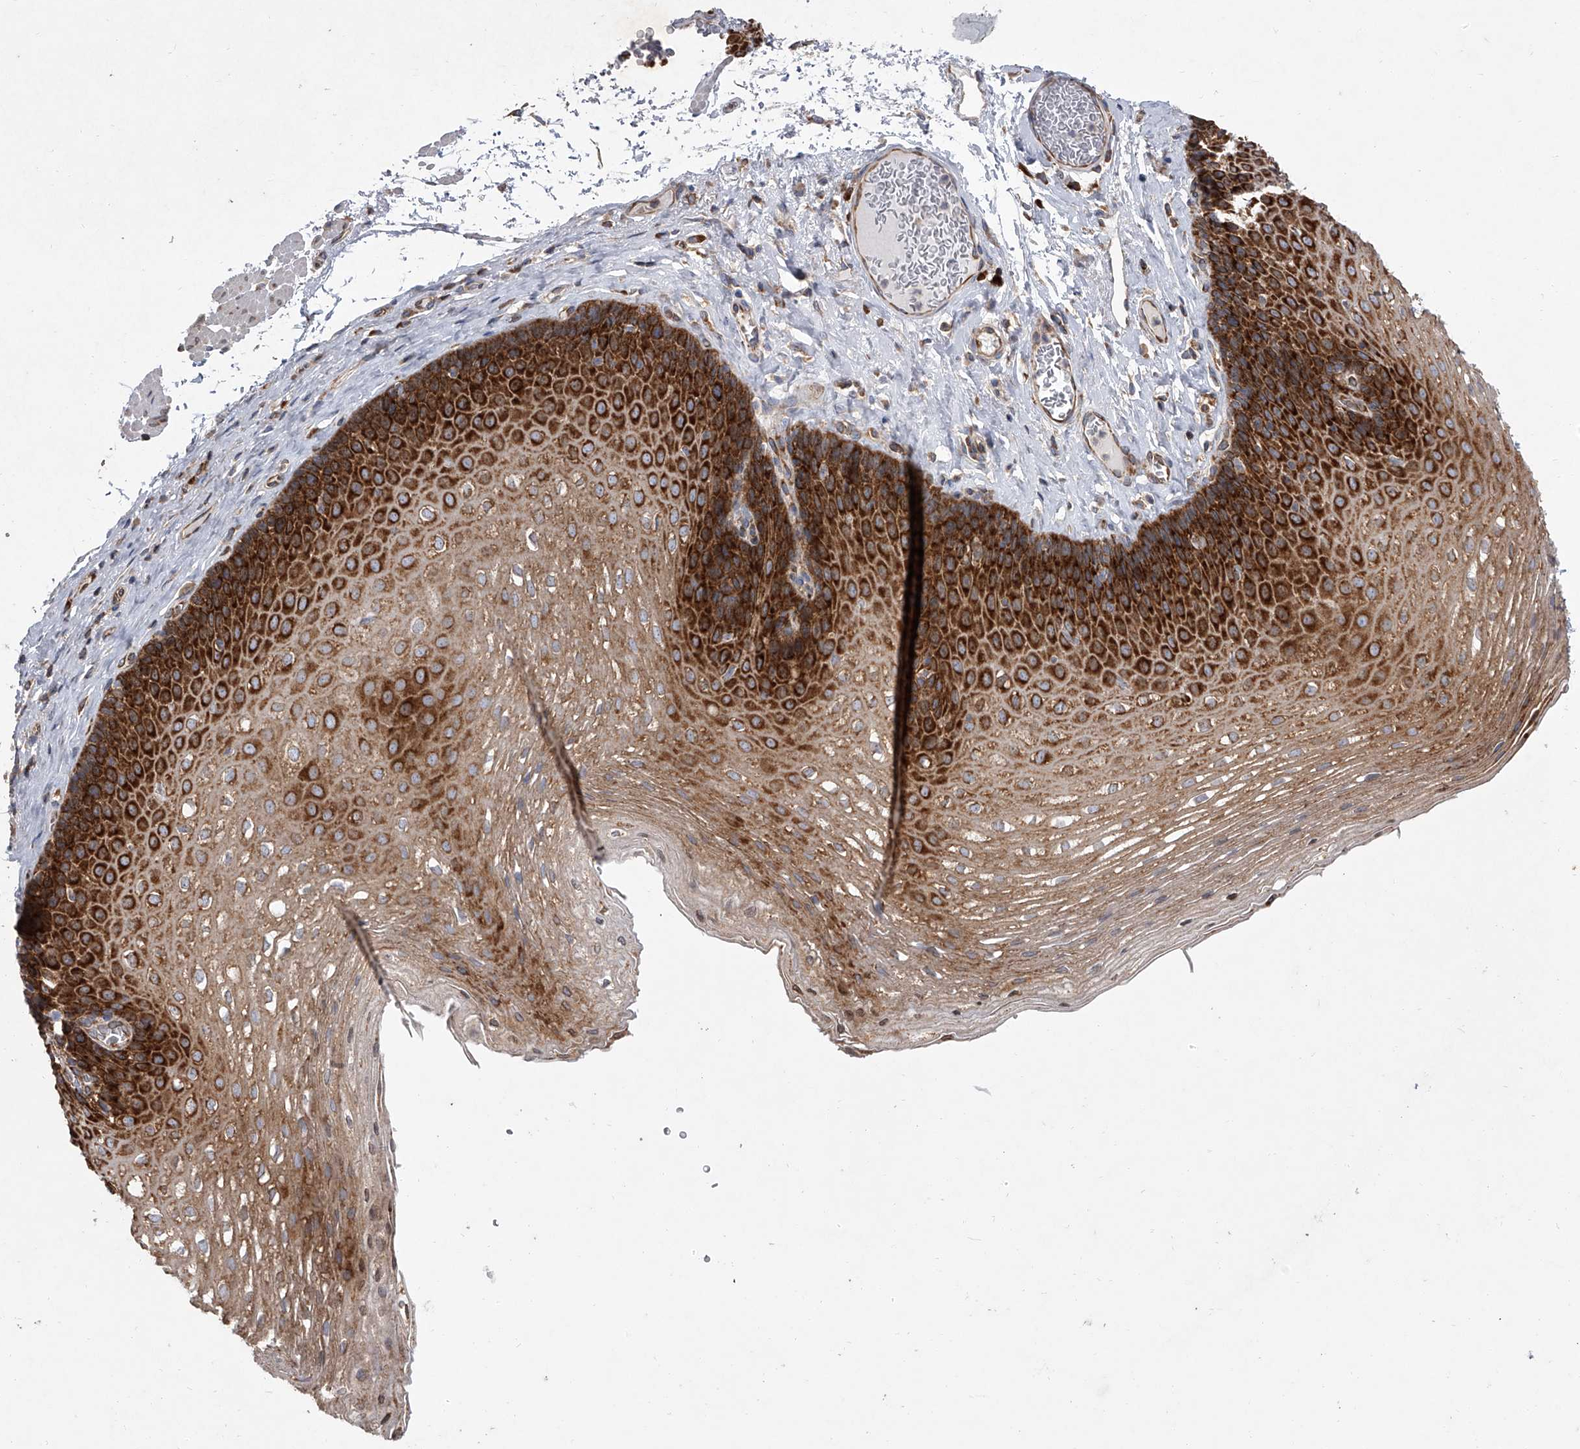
{"staining": {"intensity": "strong", "quantity": ">75%", "location": "cytoplasmic/membranous"}, "tissue": "esophagus", "cell_type": "Squamous epithelial cells", "image_type": "normal", "snomed": [{"axis": "morphology", "description": "Normal tissue, NOS"}, {"axis": "topography", "description": "Esophagus"}], "caption": "Strong cytoplasmic/membranous expression is identified in about >75% of squamous epithelial cells in normal esophagus. Nuclei are stained in blue.", "gene": "EIF2S2", "patient": {"sex": "female", "age": 66}}